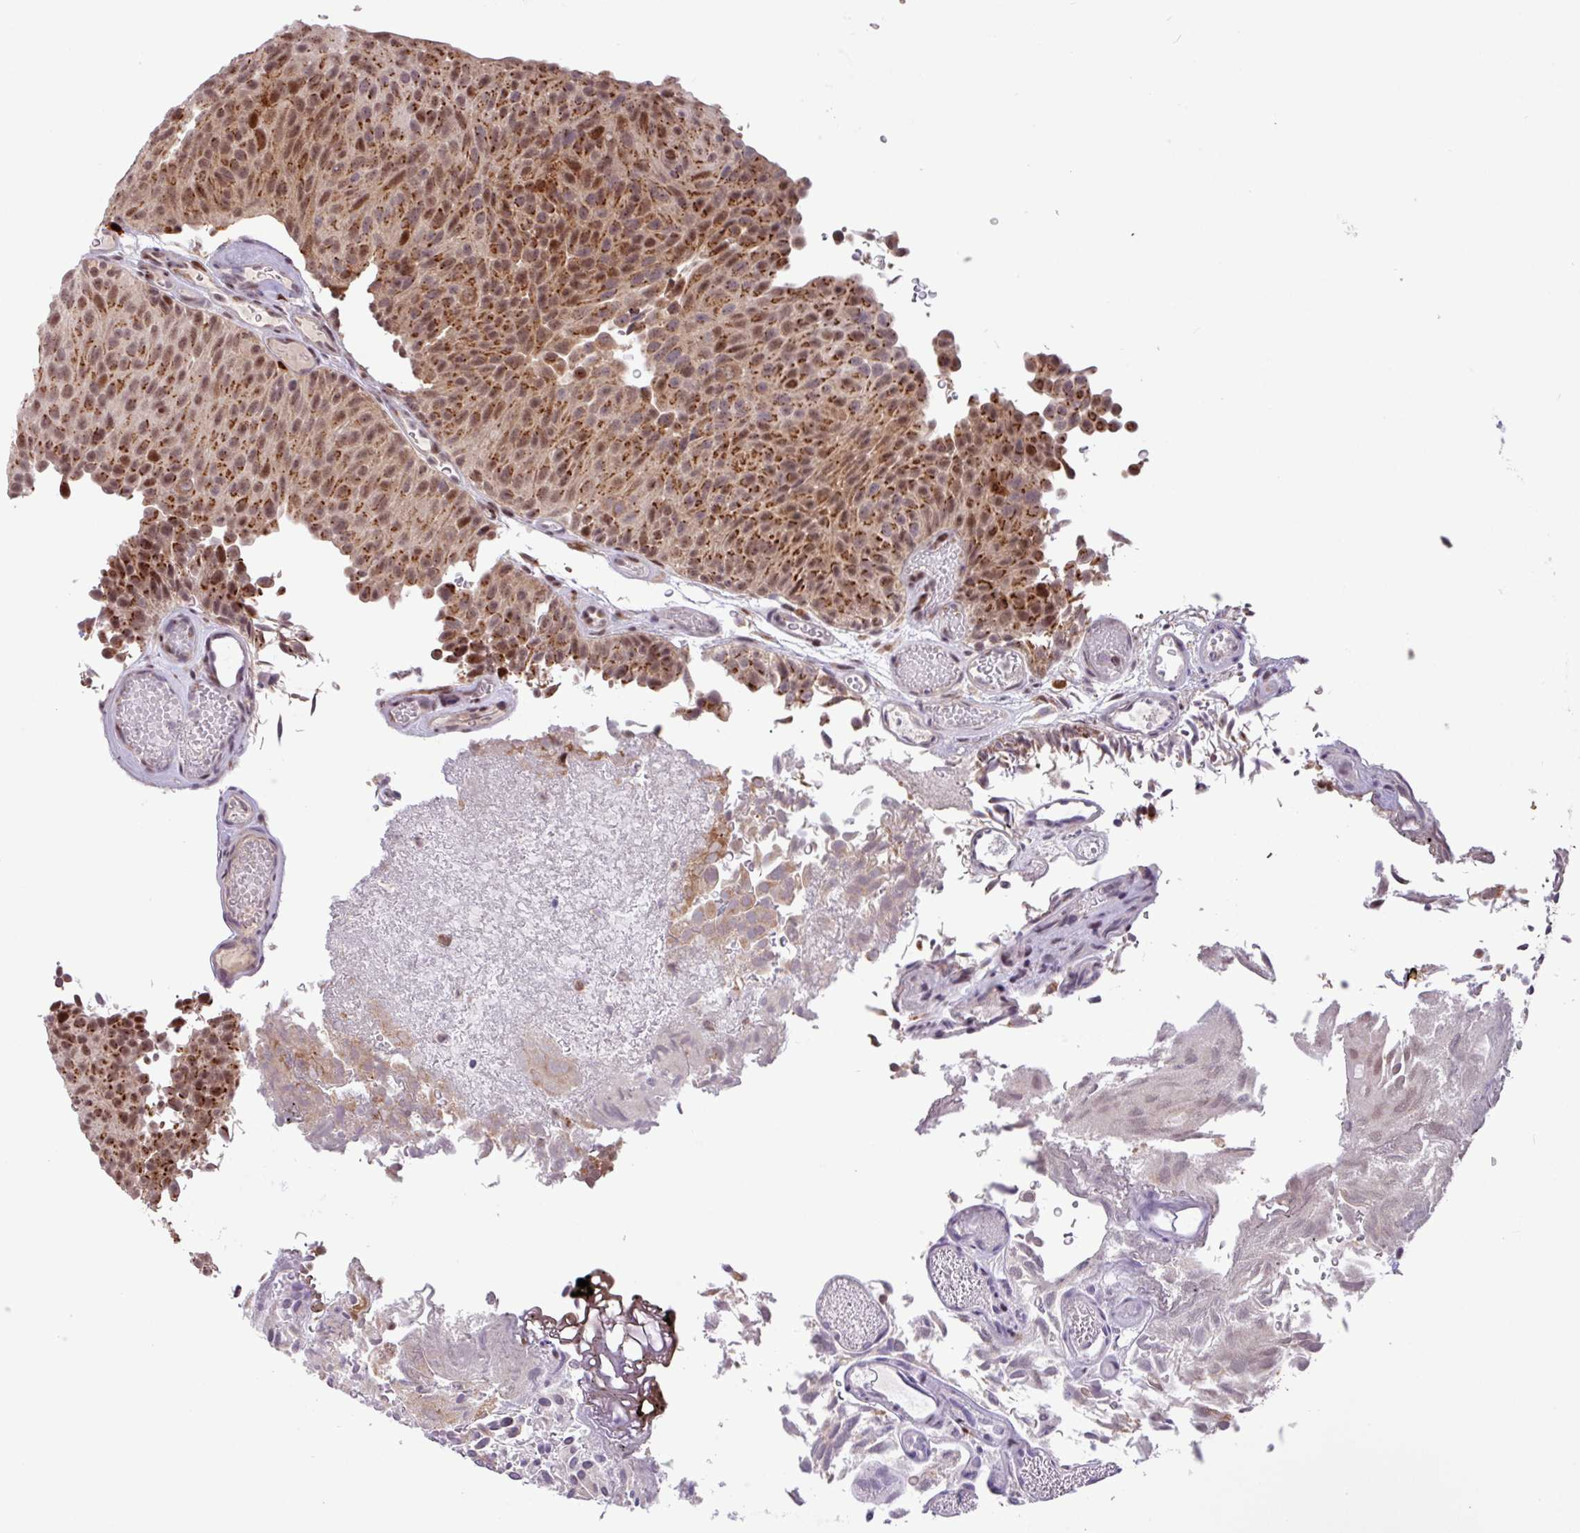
{"staining": {"intensity": "moderate", "quantity": ">75%", "location": "cytoplasmic/membranous,nuclear"}, "tissue": "urothelial cancer", "cell_type": "Tumor cells", "image_type": "cancer", "snomed": [{"axis": "morphology", "description": "Urothelial carcinoma, Low grade"}, {"axis": "topography", "description": "Urinary bladder"}], "caption": "Protein staining exhibits moderate cytoplasmic/membranous and nuclear positivity in about >75% of tumor cells in low-grade urothelial carcinoma.", "gene": "BRD3", "patient": {"sex": "male", "age": 78}}